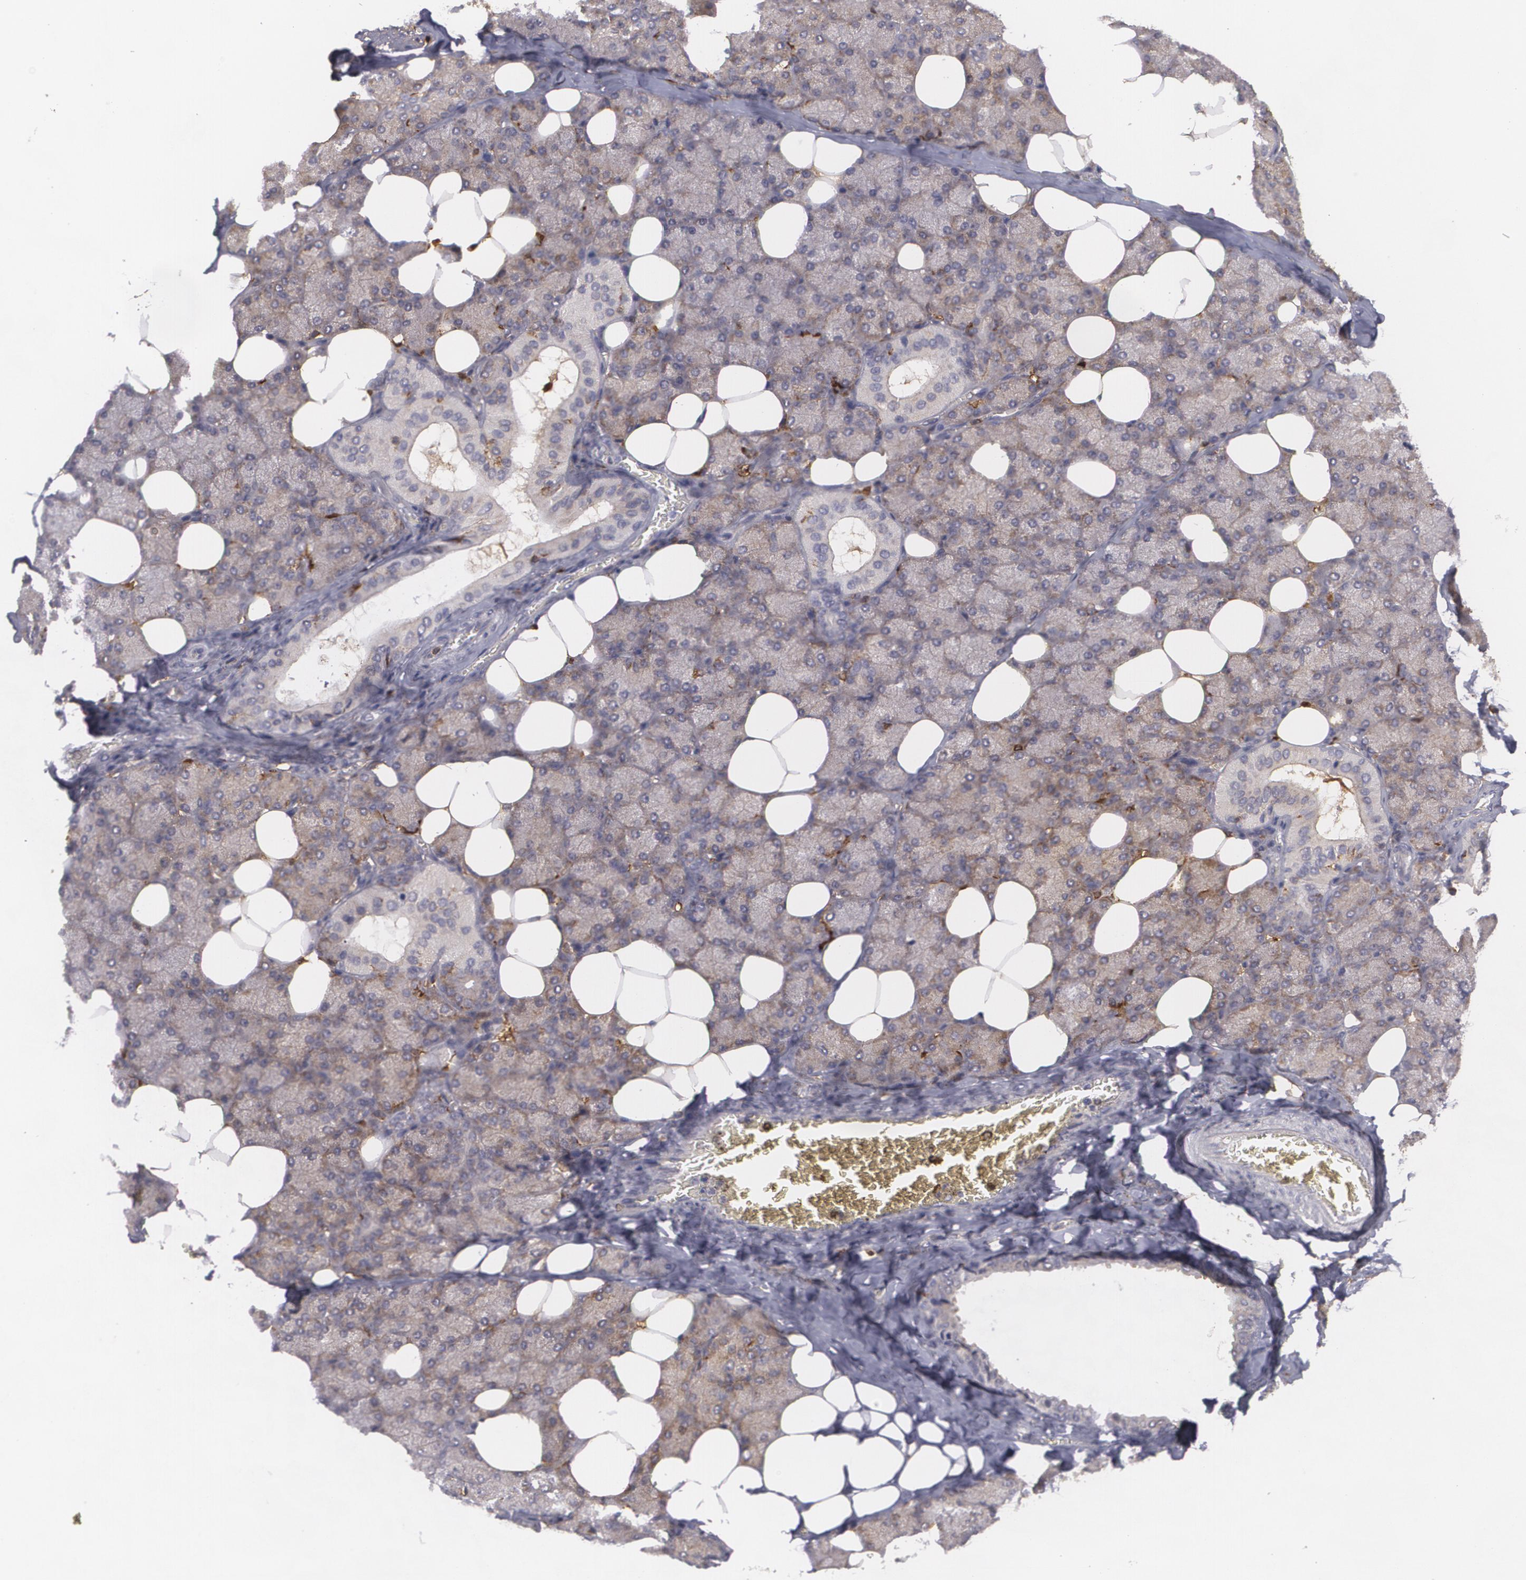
{"staining": {"intensity": "weak", "quantity": "25%-75%", "location": "cytoplasmic/membranous"}, "tissue": "salivary gland", "cell_type": "Glandular cells", "image_type": "normal", "snomed": [{"axis": "morphology", "description": "Normal tissue, NOS"}, {"axis": "topography", "description": "Lymph node"}, {"axis": "topography", "description": "Salivary gland"}], "caption": "The micrograph shows immunohistochemical staining of normal salivary gland. There is weak cytoplasmic/membranous expression is seen in about 25%-75% of glandular cells.", "gene": "BIN1", "patient": {"sex": "male", "age": 8}}